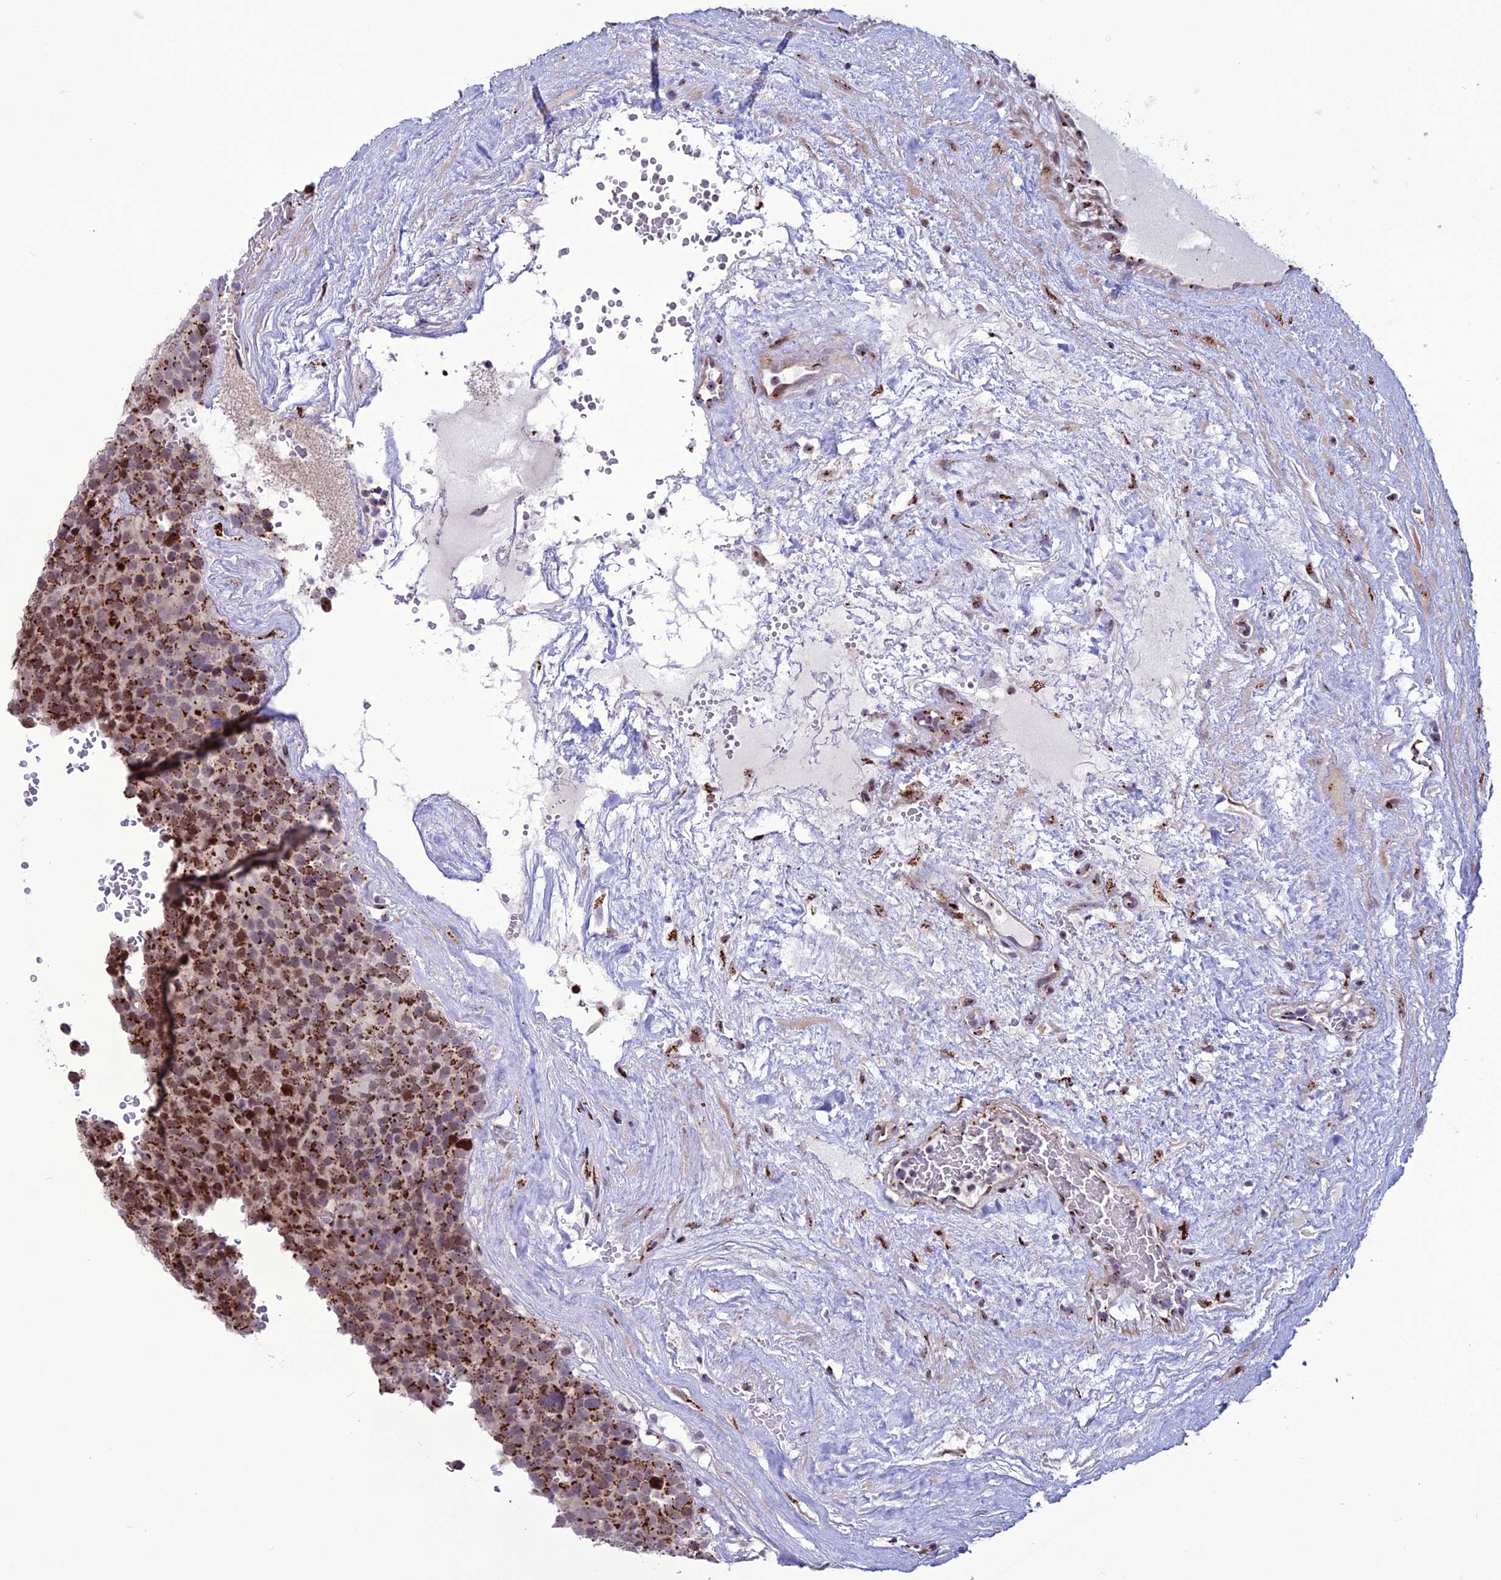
{"staining": {"intensity": "strong", "quantity": ">75%", "location": "cytoplasmic/membranous,nuclear"}, "tissue": "testis cancer", "cell_type": "Tumor cells", "image_type": "cancer", "snomed": [{"axis": "morphology", "description": "Seminoma, NOS"}, {"axis": "topography", "description": "Testis"}], "caption": "Tumor cells show high levels of strong cytoplasmic/membranous and nuclear staining in approximately >75% of cells in seminoma (testis).", "gene": "PLEKHA4", "patient": {"sex": "male", "age": 71}}